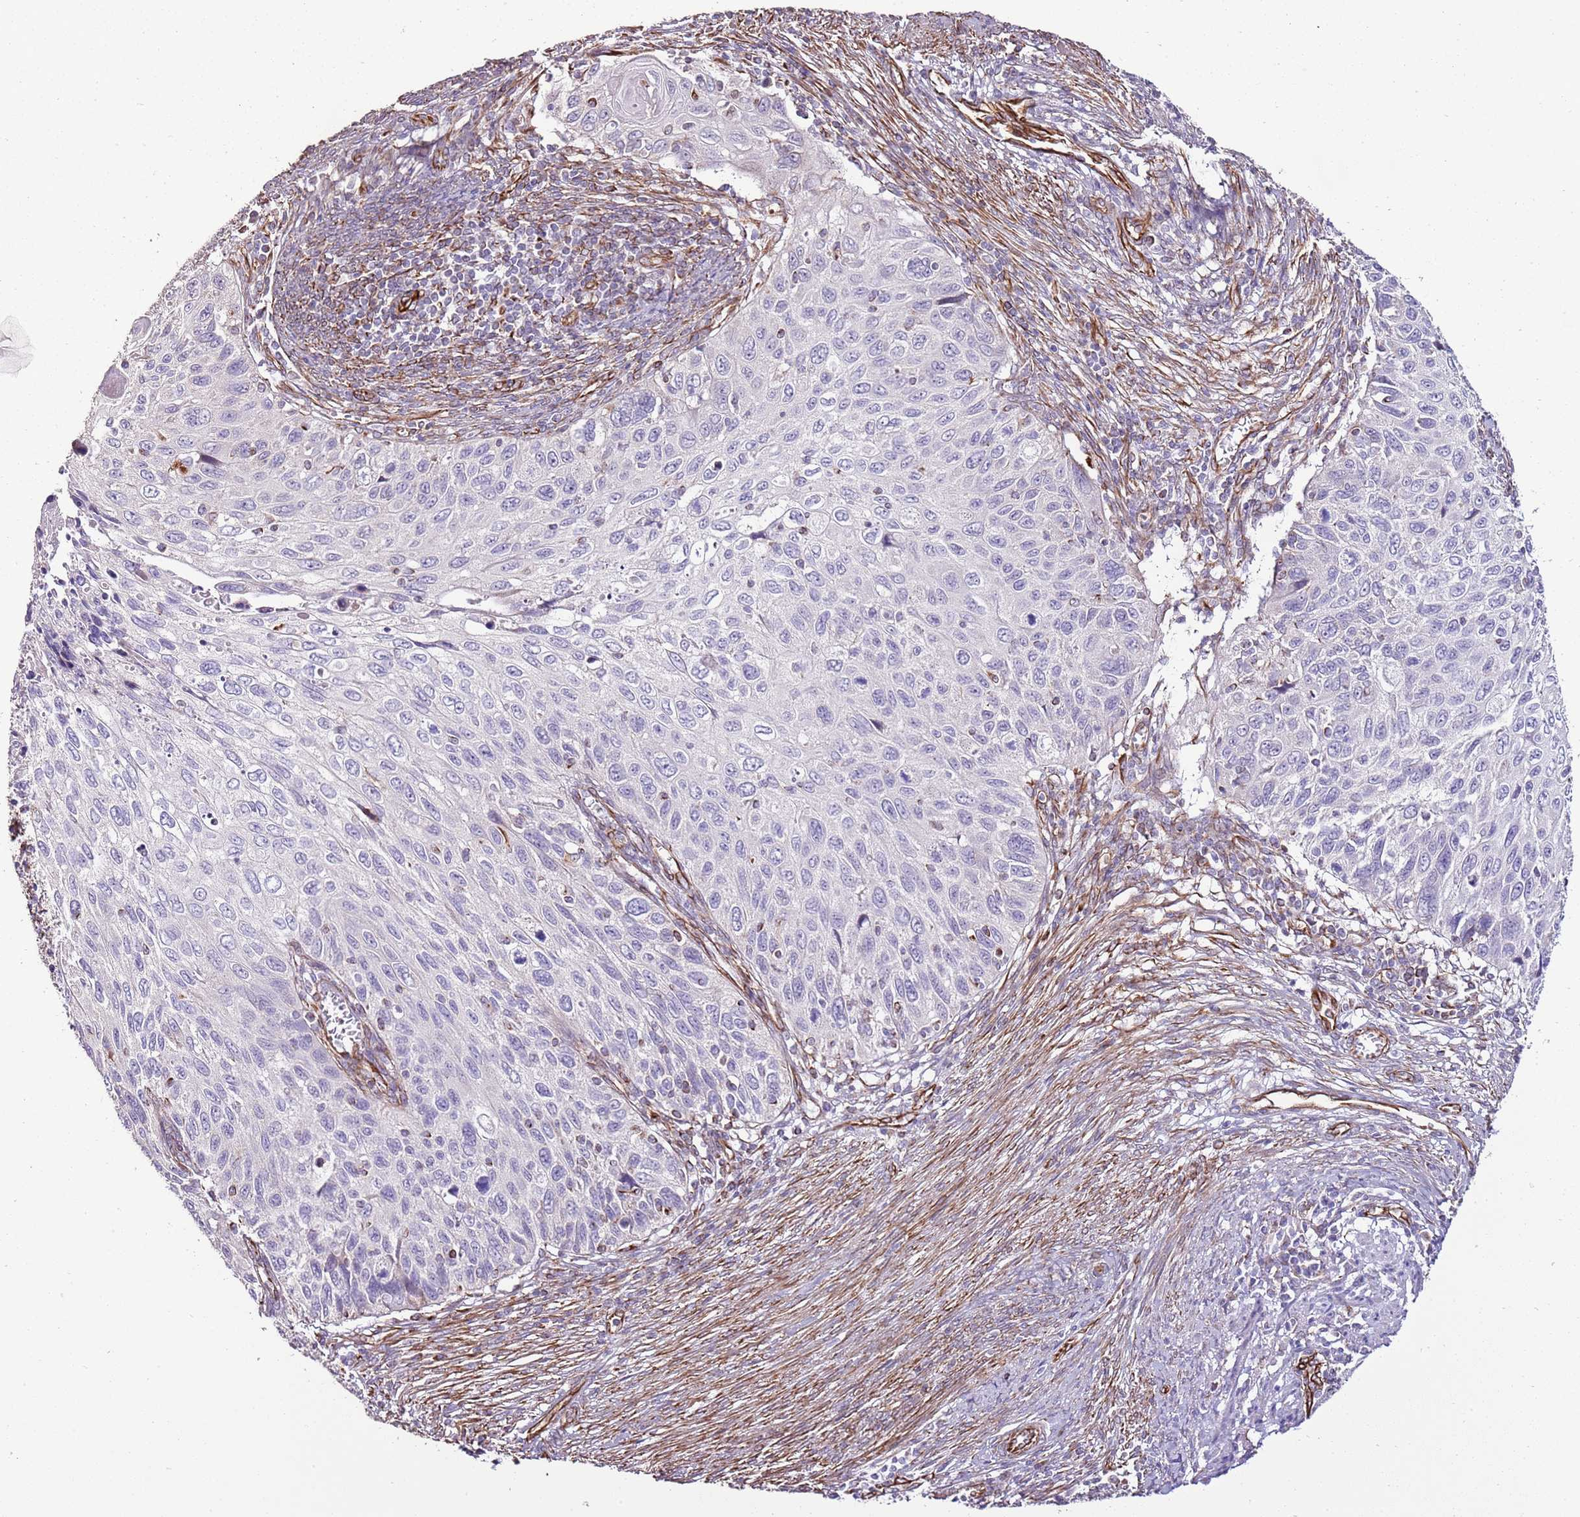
{"staining": {"intensity": "negative", "quantity": "none", "location": "none"}, "tissue": "cervical cancer", "cell_type": "Tumor cells", "image_type": "cancer", "snomed": [{"axis": "morphology", "description": "Squamous cell carcinoma, NOS"}, {"axis": "topography", "description": "Cervix"}], "caption": "Photomicrograph shows no protein staining in tumor cells of cervical cancer (squamous cell carcinoma) tissue. (DAB immunohistochemistry (IHC) with hematoxylin counter stain).", "gene": "ZNF786", "patient": {"sex": "female", "age": 70}}